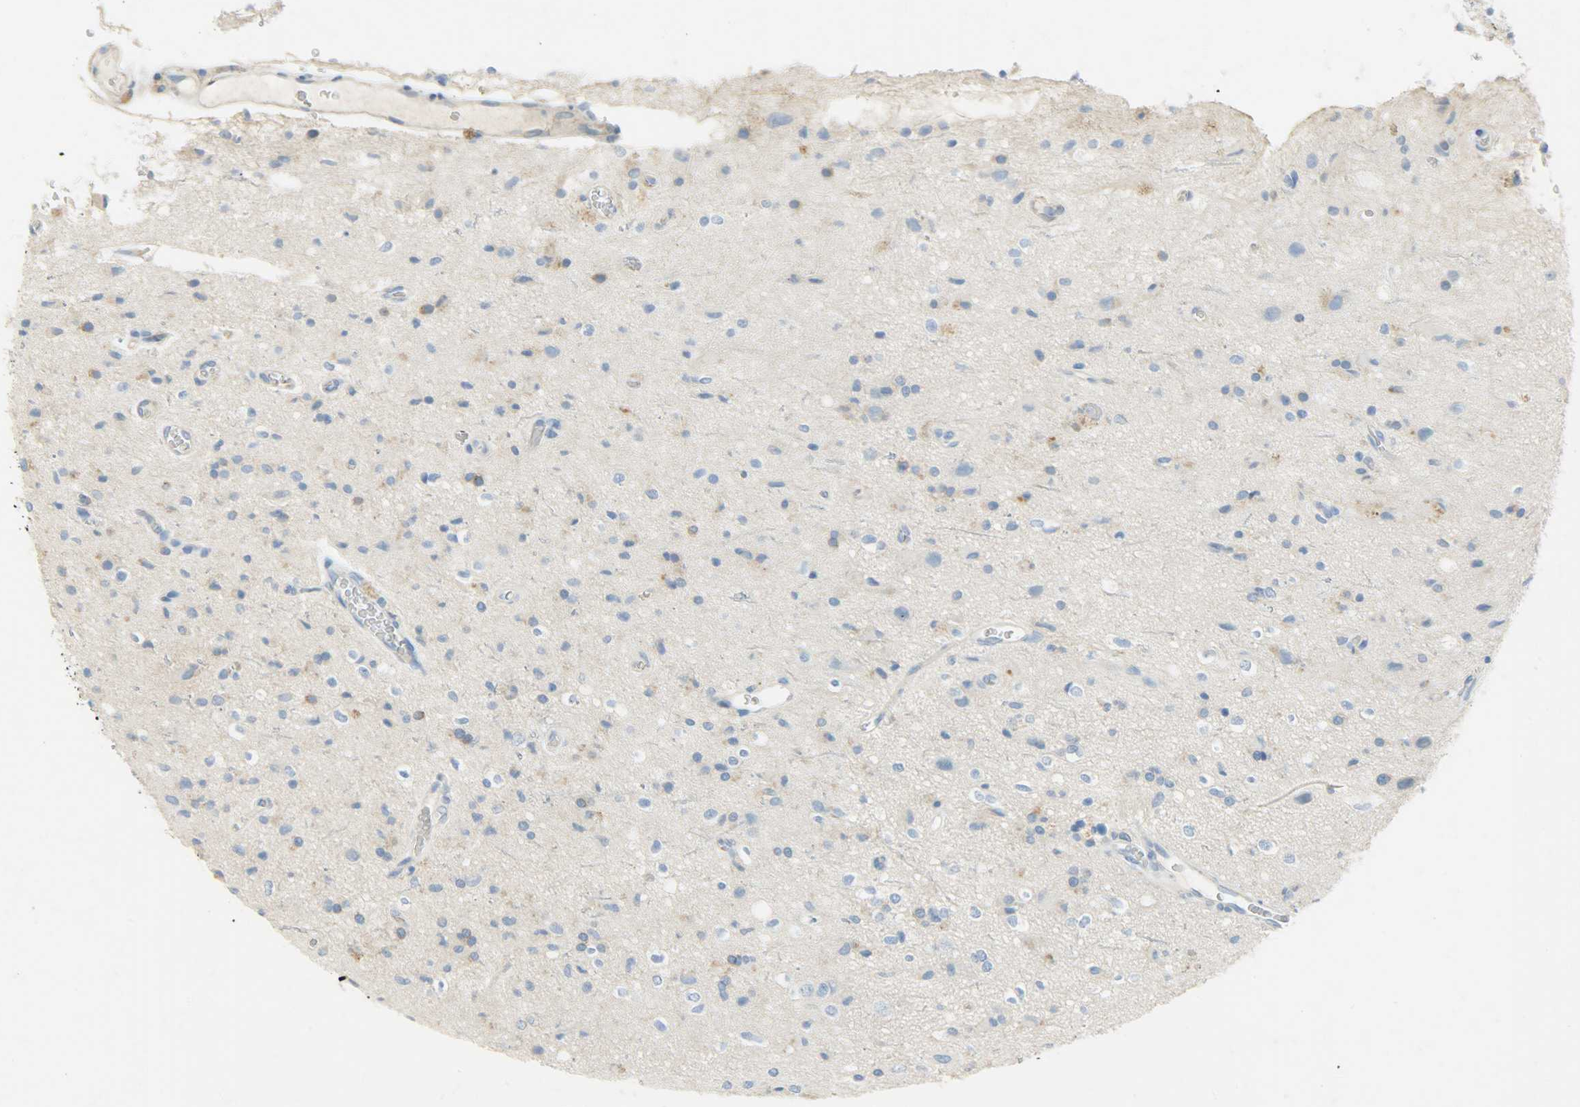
{"staining": {"intensity": "weak", "quantity": "25%-75%", "location": "cytoplasmic/membranous"}, "tissue": "glioma", "cell_type": "Tumor cells", "image_type": "cancer", "snomed": [{"axis": "morphology", "description": "Glioma, malignant, High grade"}, {"axis": "topography", "description": "Brain"}], "caption": "Brown immunohistochemical staining in human glioma exhibits weak cytoplasmic/membranous staining in approximately 25%-75% of tumor cells.", "gene": "PROM1", "patient": {"sex": "male", "age": 47}}